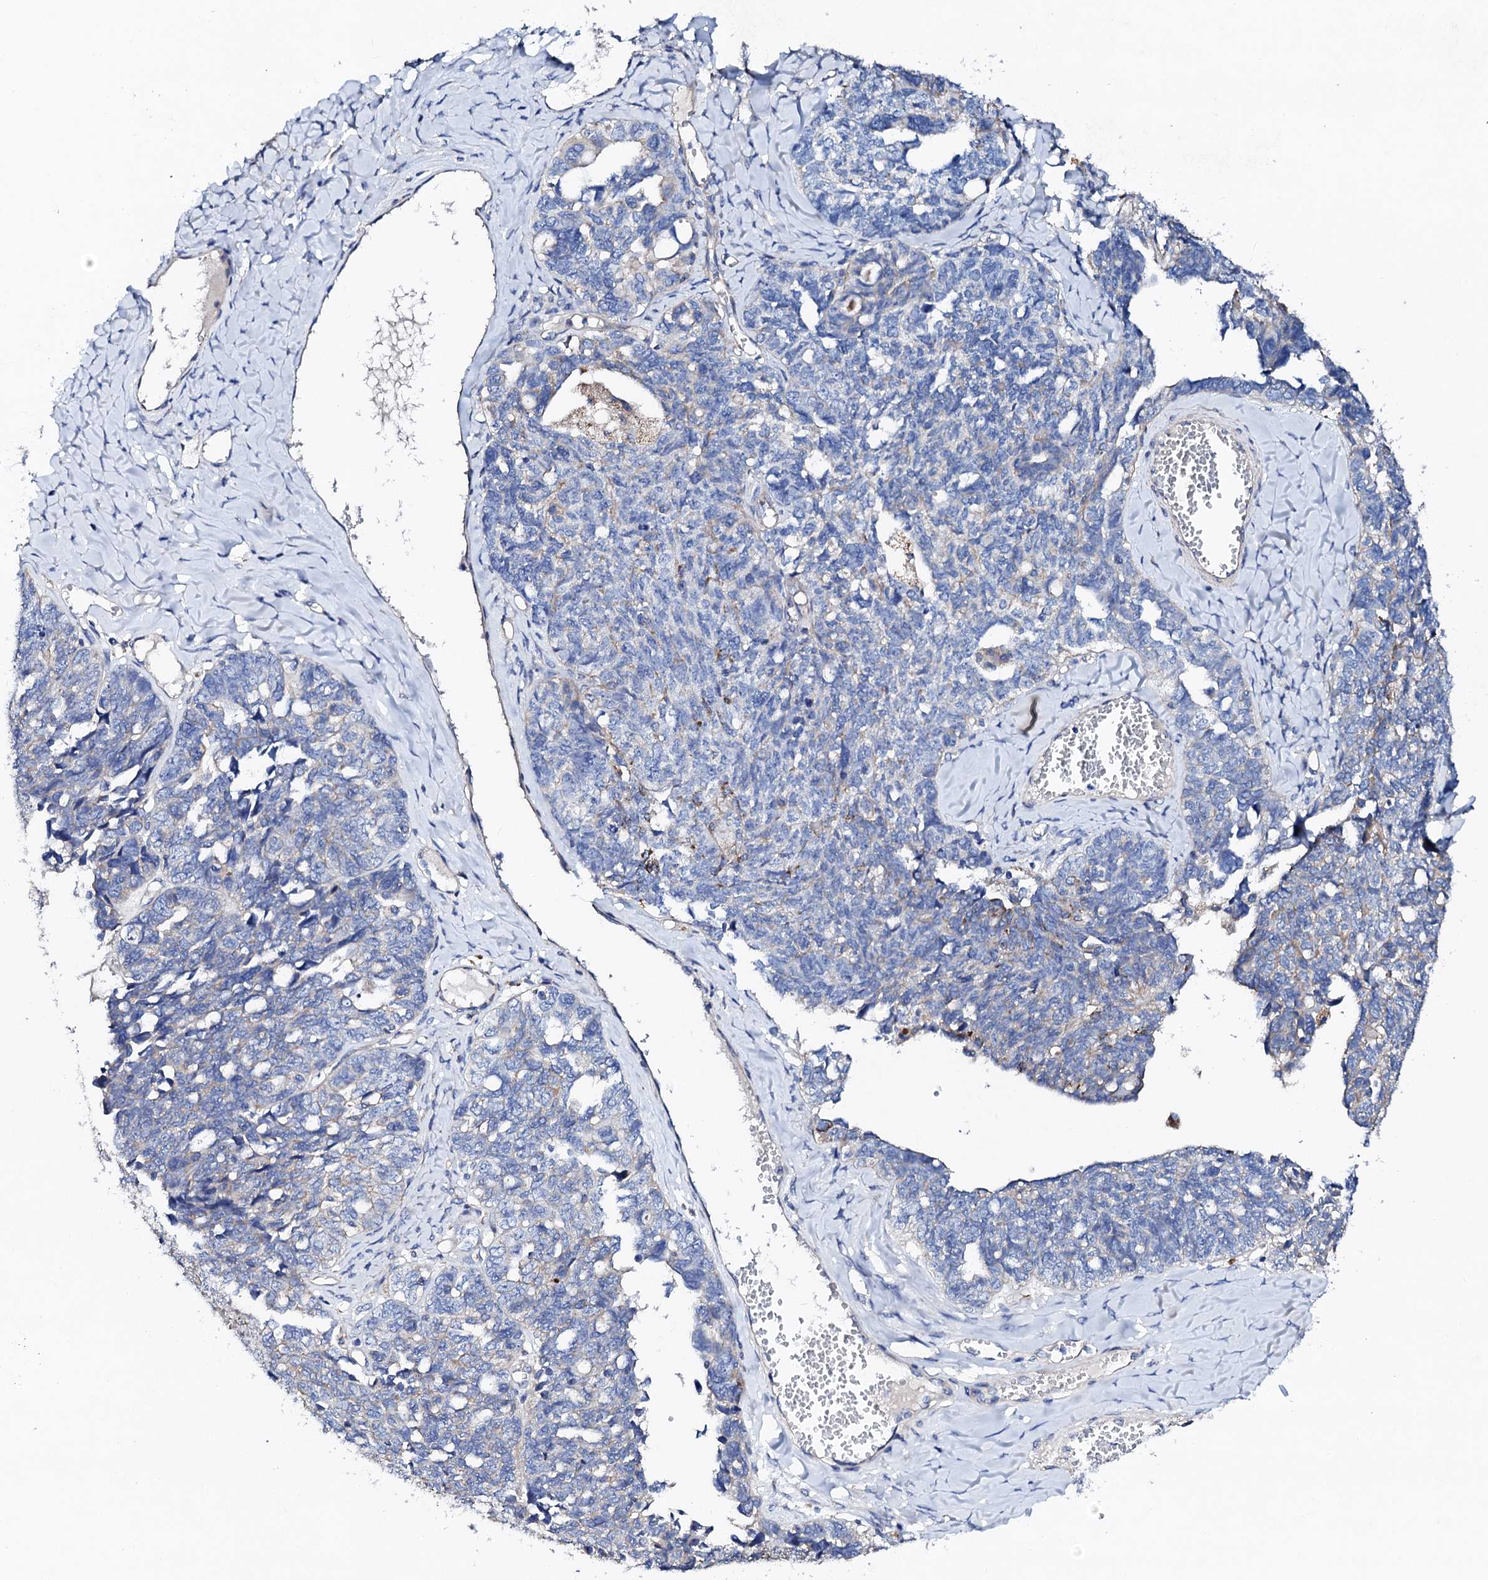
{"staining": {"intensity": "negative", "quantity": "none", "location": "none"}, "tissue": "ovarian cancer", "cell_type": "Tumor cells", "image_type": "cancer", "snomed": [{"axis": "morphology", "description": "Cystadenocarcinoma, serous, NOS"}, {"axis": "topography", "description": "Ovary"}], "caption": "A photomicrograph of human ovarian serous cystadenocarcinoma is negative for staining in tumor cells.", "gene": "KLHL32", "patient": {"sex": "female", "age": 79}}